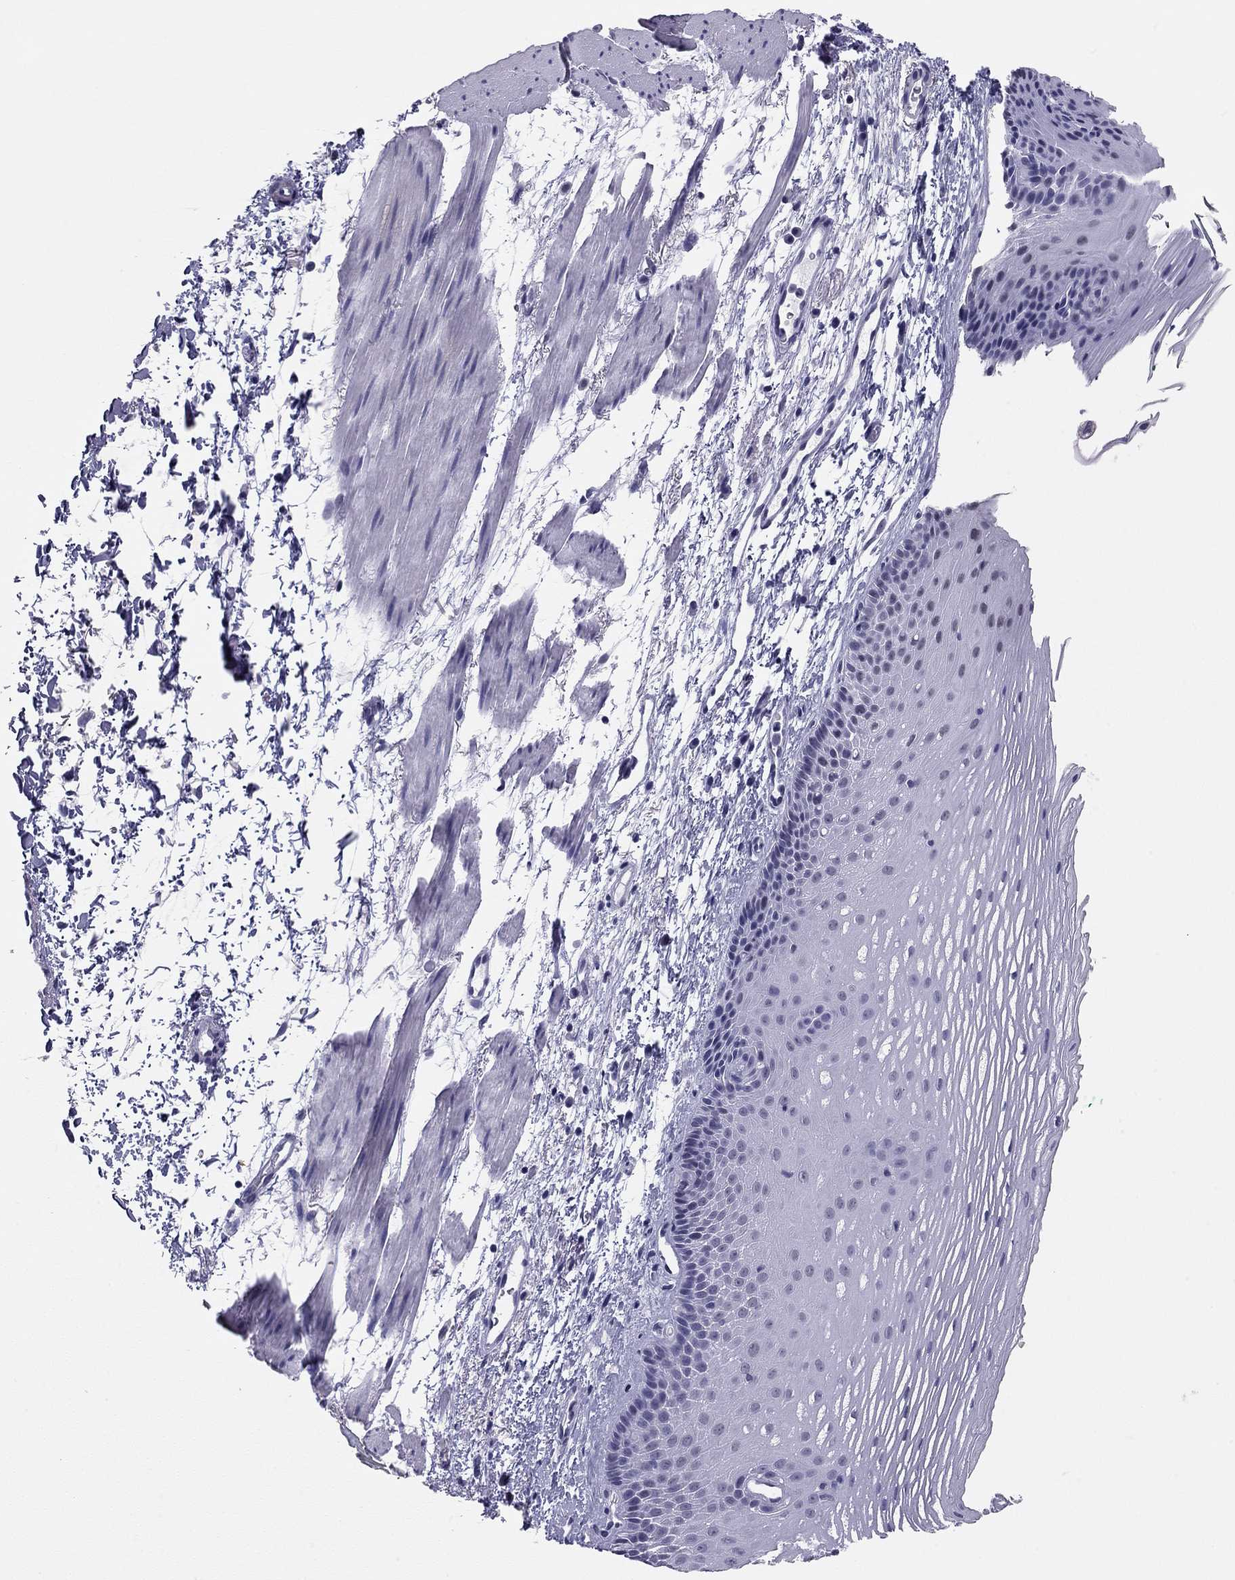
{"staining": {"intensity": "negative", "quantity": "none", "location": "none"}, "tissue": "esophagus", "cell_type": "Squamous epithelial cells", "image_type": "normal", "snomed": [{"axis": "morphology", "description": "Normal tissue, NOS"}, {"axis": "topography", "description": "Esophagus"}], "caption": "This is a micrograph of immunohistochemistry staining of unremarkable esophagus, which shows no staining in squamous epithelial cells.", "gene": "DOT1L", "patient": {"sex": "male", "age": 76}}